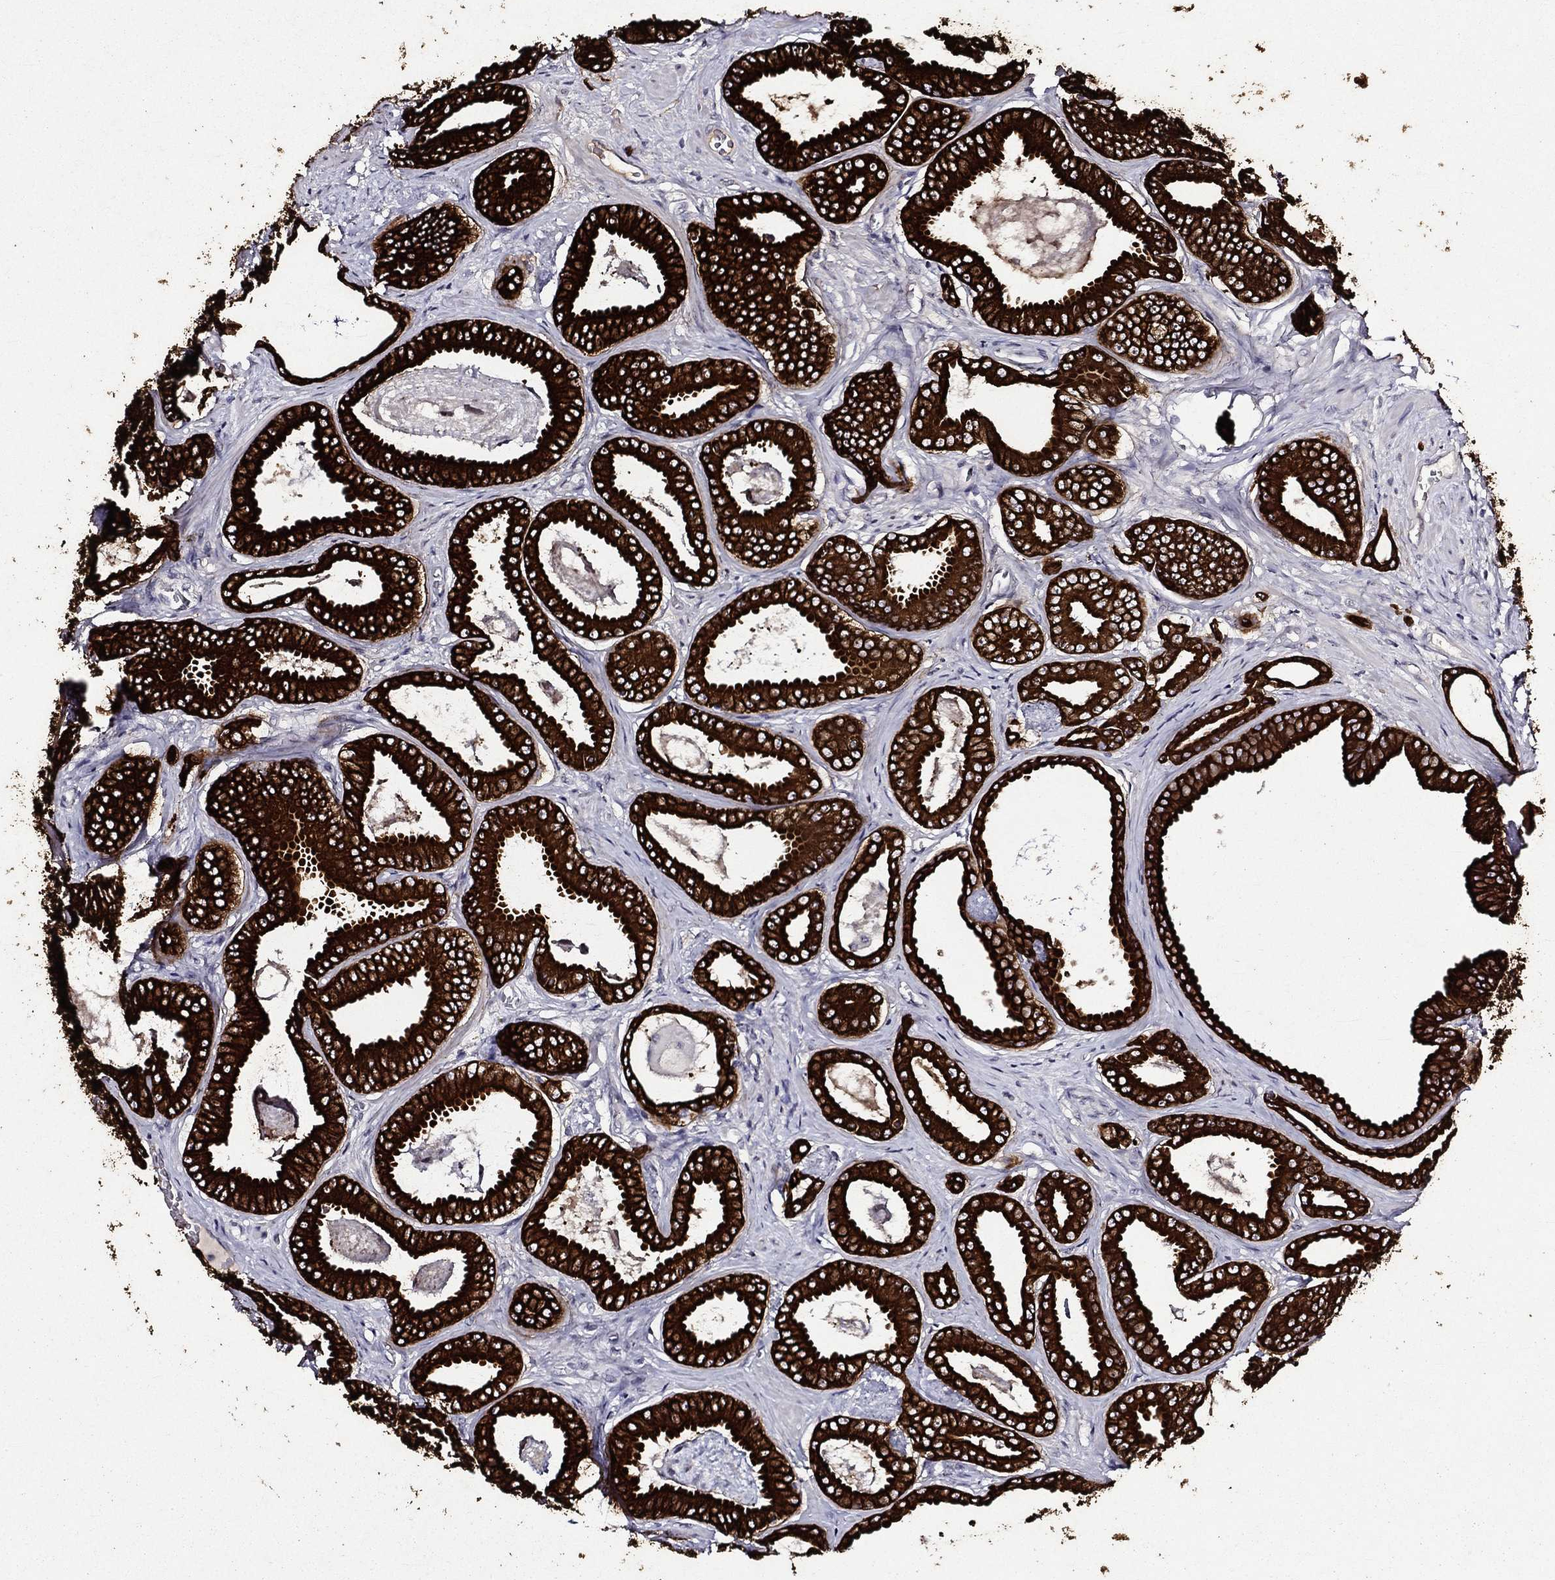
{"staining": {"intensity": "strong", "quantity": ">75%", "location": "cytoplasmic/membranous"}, "tissue": "prostate cancer", "cell_type": "Tumor cells", "image_type": "cancer", "snomed": [{"axis": "morphology", "description": "Adenocarcinoma, NOS"}, {"axis": "topography", "description": "Prostate"}], "caption": "Prostate cancer (adenocarcinoma) stained with a brown dye reveals strong cytoplasmic/membranous positive staining in approximately >75% of tumor cells.", "gene": "KRT7", "patient": {"sex": "male", "age": 61}}